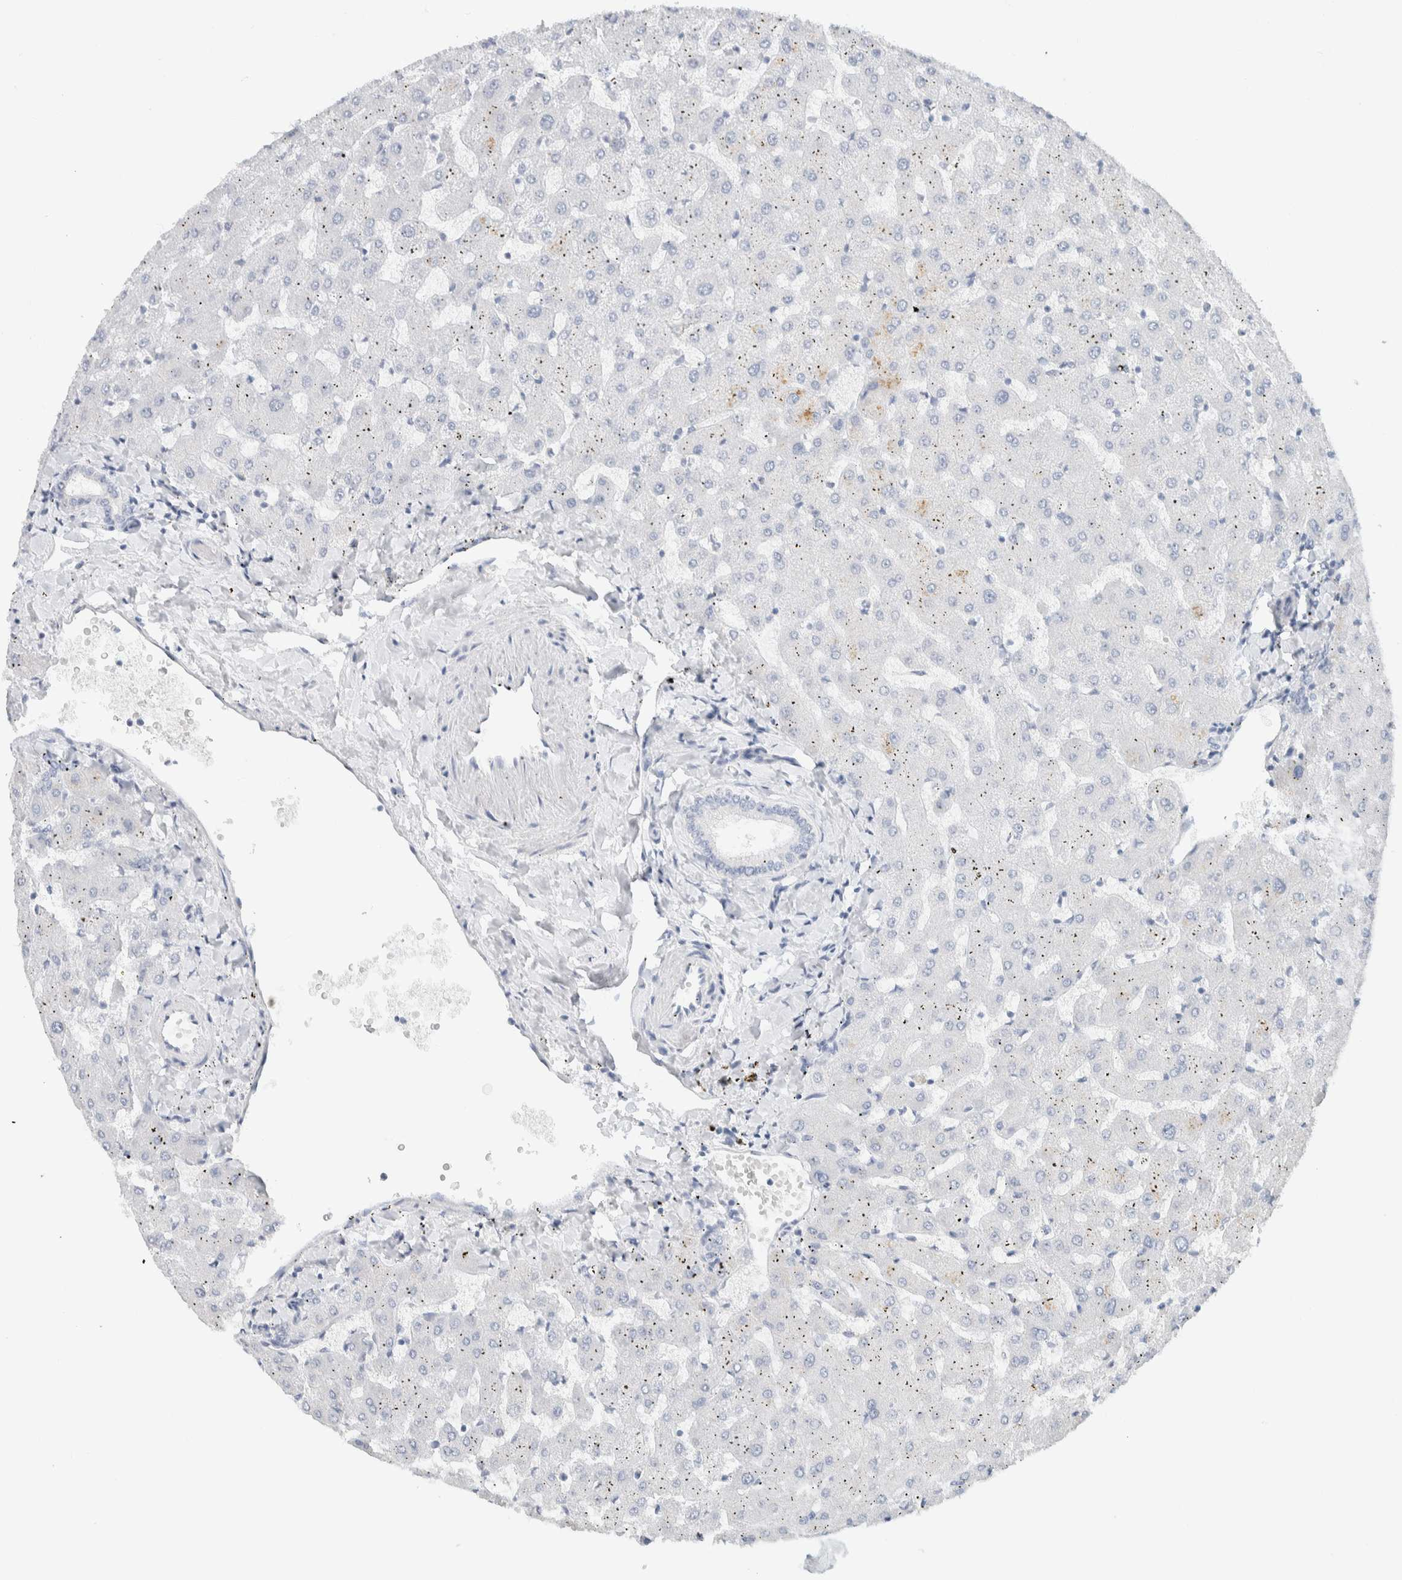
{"staining": {"intensity": "negative", "quantity": "none", "location": "none"}, "tissue": "liver", "cell_type": "Cholangiocytes", "image_type": "normal", "snomed": [{"axis": "morphology", "description": "Normal tissue, NOS"}, {"axis": "topography", "description": "Liver"}], "caption": "This is a image of immunohistochemistry staining of benign liver, which shows no positivity in cholangiocytes. (DAB immunohistochemistry (IHC) with hematoxylin counter stain).", "gene": "ALOX12B", "patient": {"sex": "female", "age": 63}}